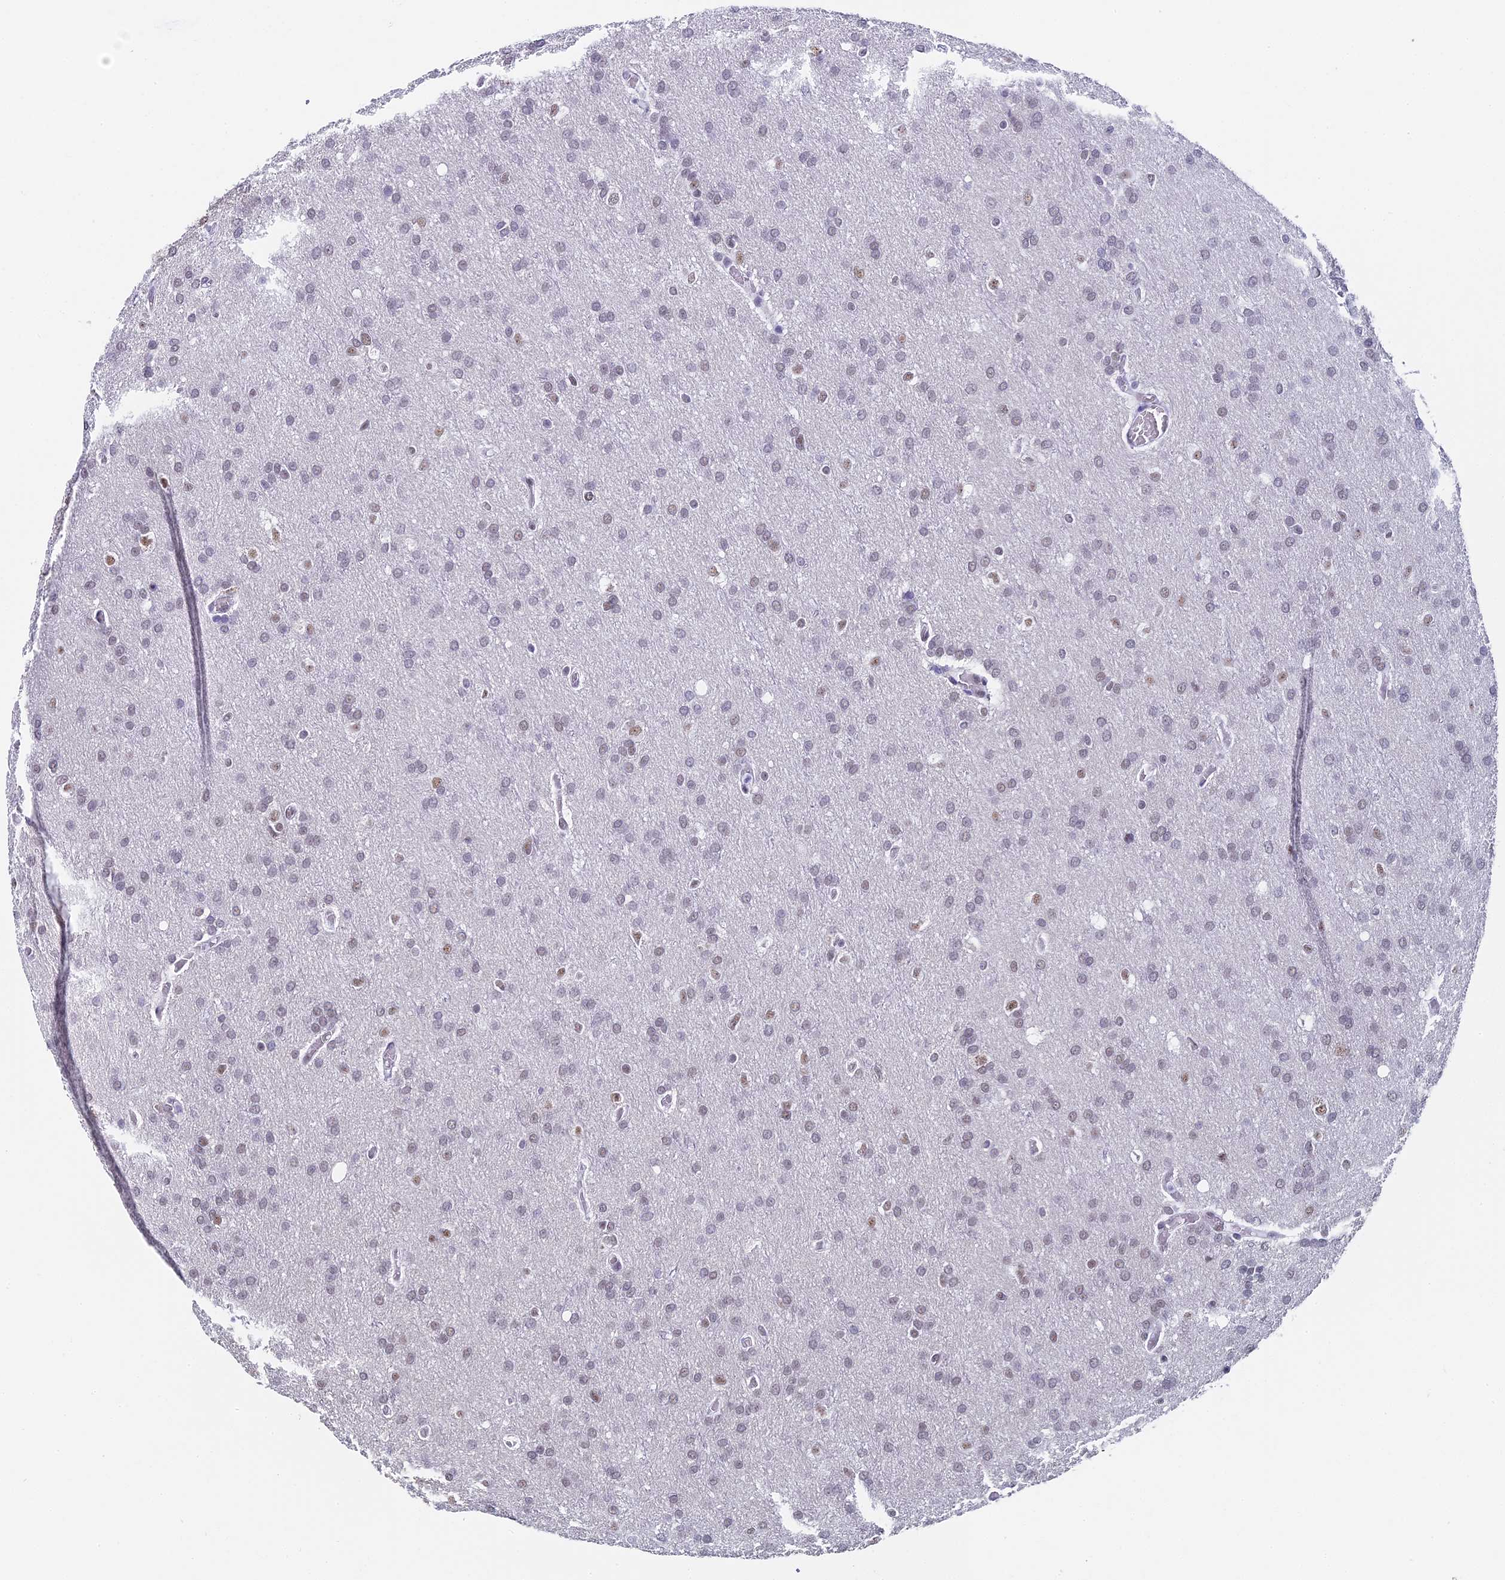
{"staining": {"intensity": "moderate", "quantity": "<25%", "location": "nuclear"}, "tissue": "glioma", "cell_type": "Tumor cells", "image_type": "cancer", "snomed": [{"axis": "morphology", "description": "Glioma, malignant, High grade"}, {"axis": "topography", "description": "Cerebral cortex"}], "caption": "There is low levels of moderate nuclear positivity in tumor cells of malignant glioma (high-grade), as demonstrated by immunohistochemical staining (brown color).", "gene": "CD2BP2", "patient": {"sex": "female", "age": 36}}